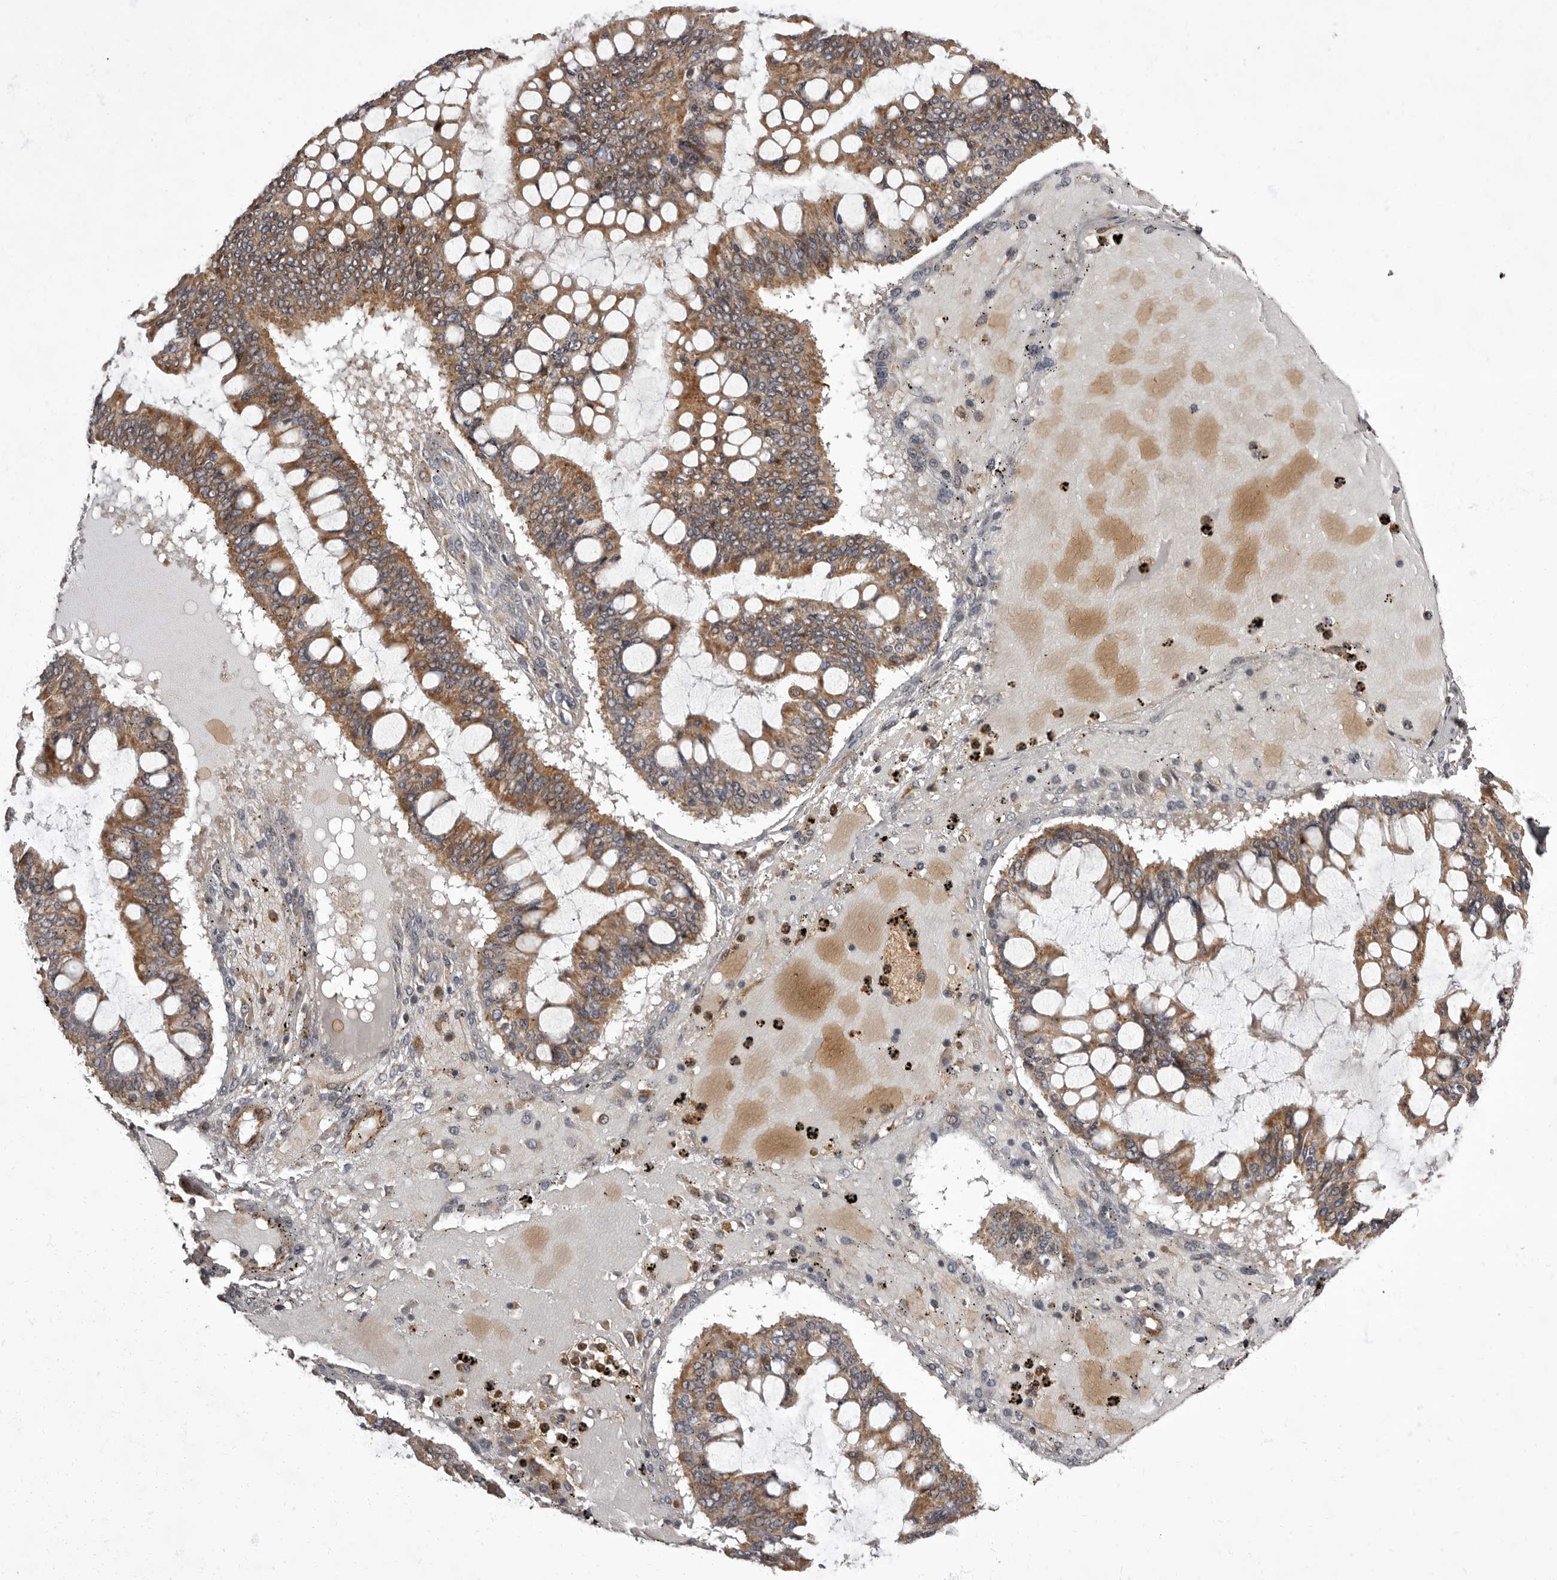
{"staining": {"intensity": "moderate", "quantity": ">75%", "location": "cytoplasmic/membranous"}, "tissue": "ovarian cancer", "cell_type": "Tumor cells", "image_type": "cancer", "snomed": [{"axis": "morphology", "description": "Cystadenocarcinoma, mucinous, NOS"}, {"axis": "topography", "description": "Ovary"}], "caption": "Immunohistochemistry (IHC) image of neoplastic tissue: human ovarian cancer stained using immunohistochemistry (IHC) exhibits medium levels of moderate protein expression localized specifically in the cytoplasmic/membranous of tumor cells, appearing as a cytoplasmic/membranous brown color.", "gene": "ADCY2", "patient": {"sex": "female", "age": 73}}